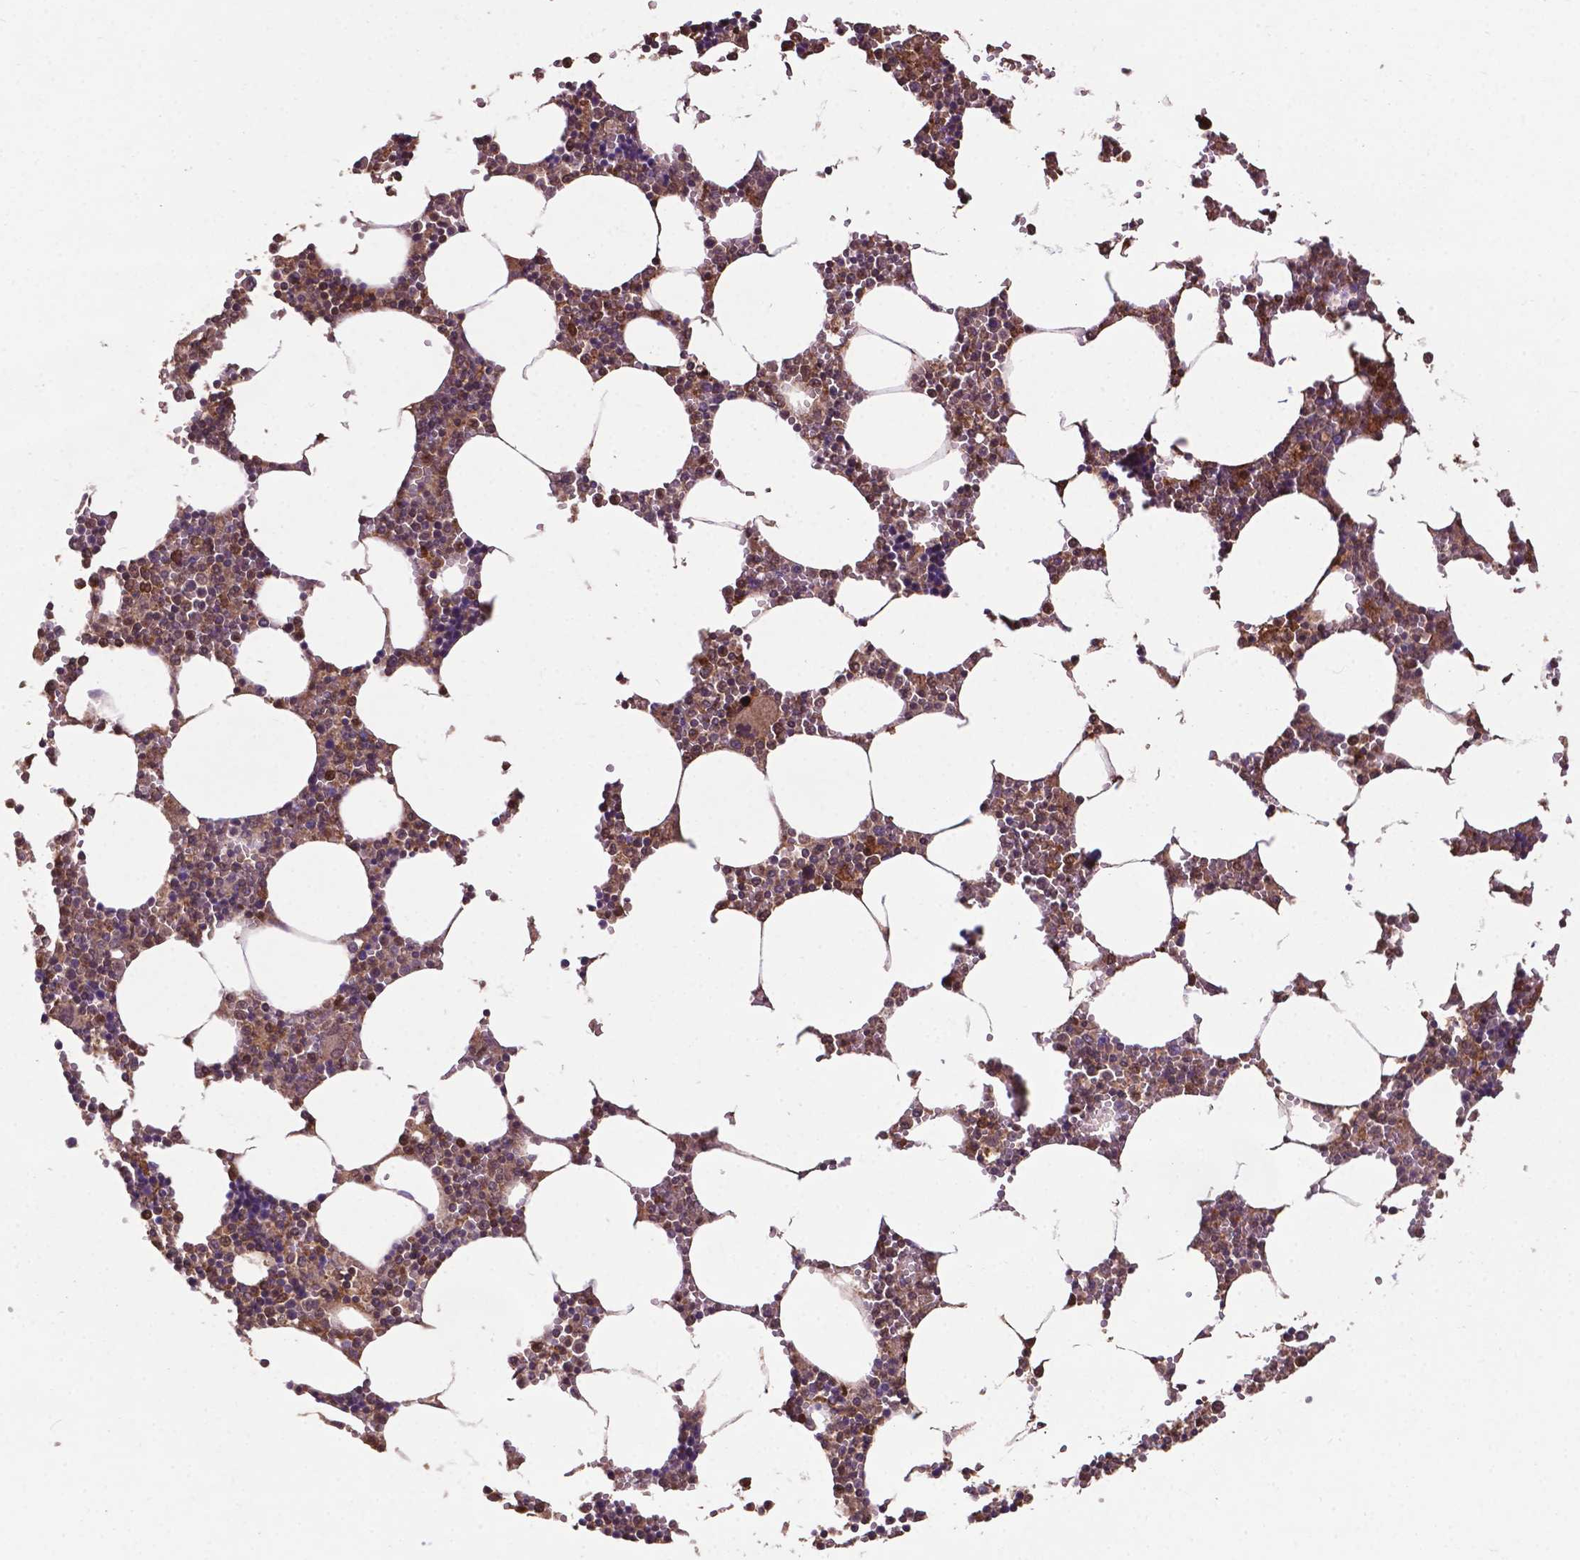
{"staining": {"intensity": "strong", "quantity": "25%-75%", "location": "cytoplasmic/membranous"}, "tissue": "bone marrow", "cell_type": "Hematopoietic cells", "image_type": "normal", "snomed": [{"axis": "morphology", "description": "Normal tissue, NOS"}, {"axis": "topography", "description": "Bone marrow"}], "caption": "Immunohistochemical staining of unremarkable human bone marrow reveals strong cytoplasmic/membranous protein positivity in approximately 25%-75% of hematopoietic cells.", "gene": "SMAD3", "patient": {"sex": "male", "age": 54}}